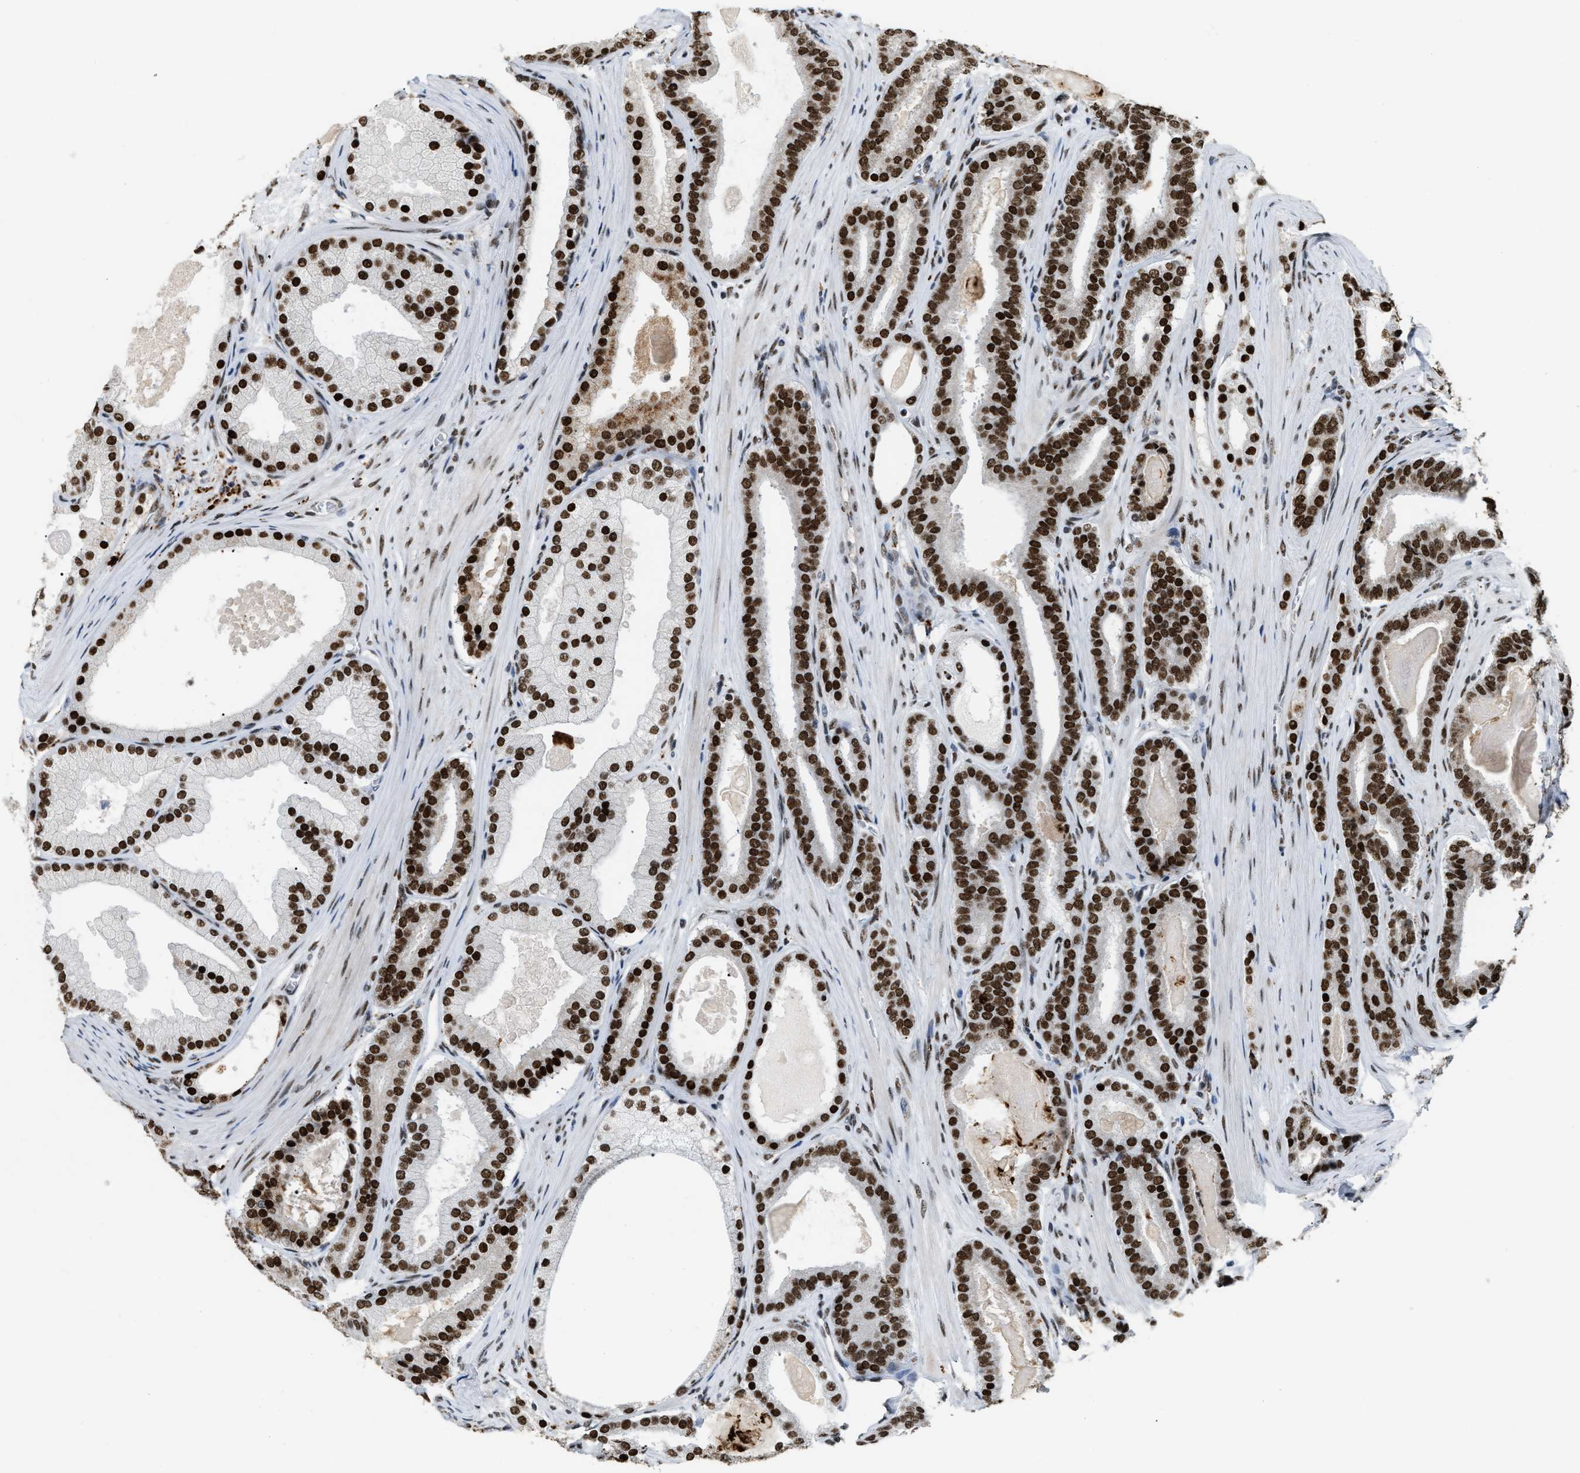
{"staining": {"intensity": "strong", "quantity": ">75%", "location": "nuclear"}, "tissue": "prostate cancer", "cell_type": "Tumor cells", "image_type": "cancer", "snomed": [{"axis": "morphology", "description": "Adenocarcinoma, High grade"}, {"axis": "topography", "description": "Prostate"}], "caption": "High-grade adenocarcinoma (prostate) stained for a protein (brown) displays strong nuclear positive staining in approximately >75% of tumor cells.", "gene": "NUMA1", "patient": {"sex": "male", "age": 60}}